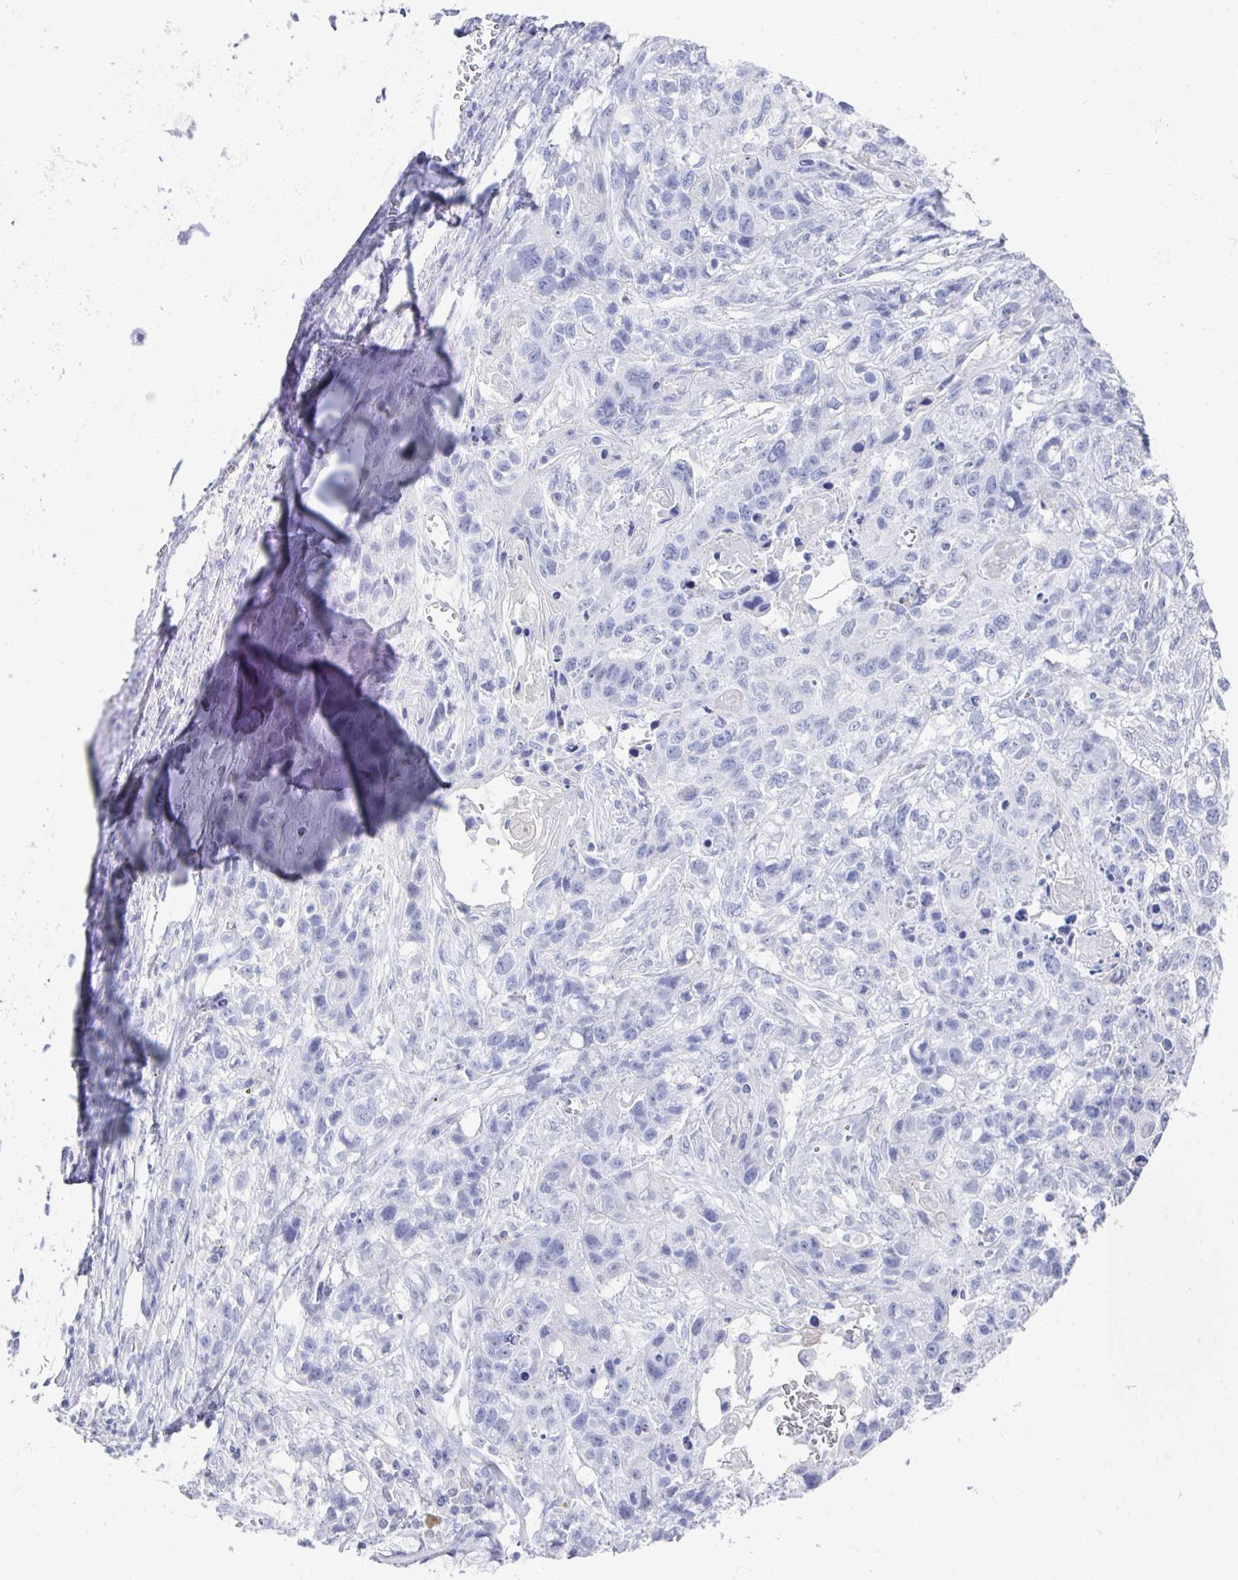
{"staining": {"intensity": "negative", "quantity": "none", "location": "none"}, "tissue": "lung cancer", "cell_type": "Tumor cells", "image_type": "cancer", "snomed": [{"axis": "morphology", "description": "Squamous cell carcinoma, NOS"}, {"axis": "topography", "description": "Lung"}], "caption": "Immunohistochemical staining of squamous cell carcinoma (lung) demonstrates no significant positivity in tumor cells.", "gene": "PRDM7", "patient": {"sex": "male", "age": 74}}